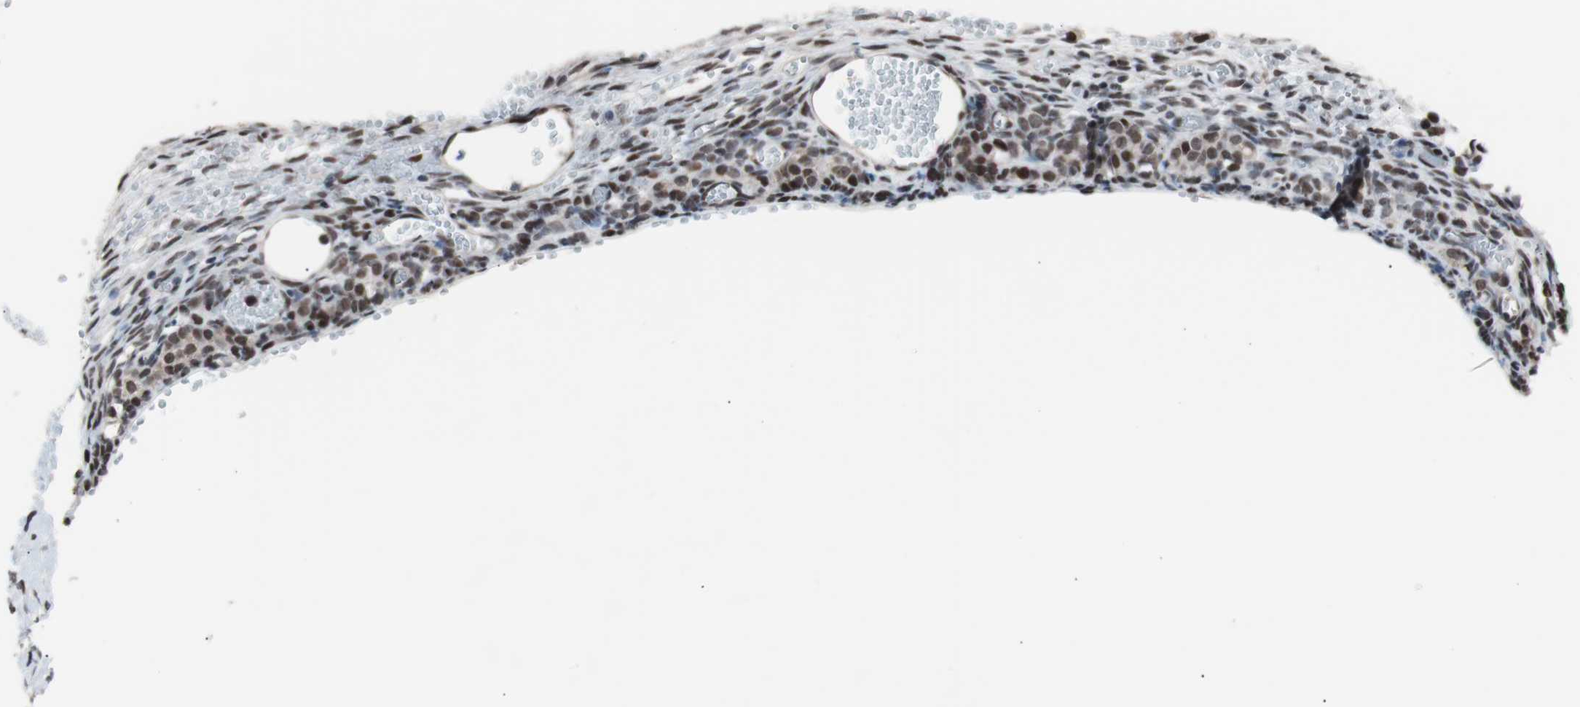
{"staining": {"intensity": "moderate", "quantity": ">75%", "location": "nuclear"}, "tissue": "ovary", "cell_type": "Ovarian stroma cells", "image_type": "normal", "snomed": [{"axis": "morphology", "description": "Normal tissue, NOS"}, {"axis": "topography", "description": "Ovary"}], "caption": "Protein staining of normal ovary shows moderate nuclear staining in about >75% of ovarian stroma cells.", "gene": "POGZ", "patient": {"sex": "female", "age": 35}}